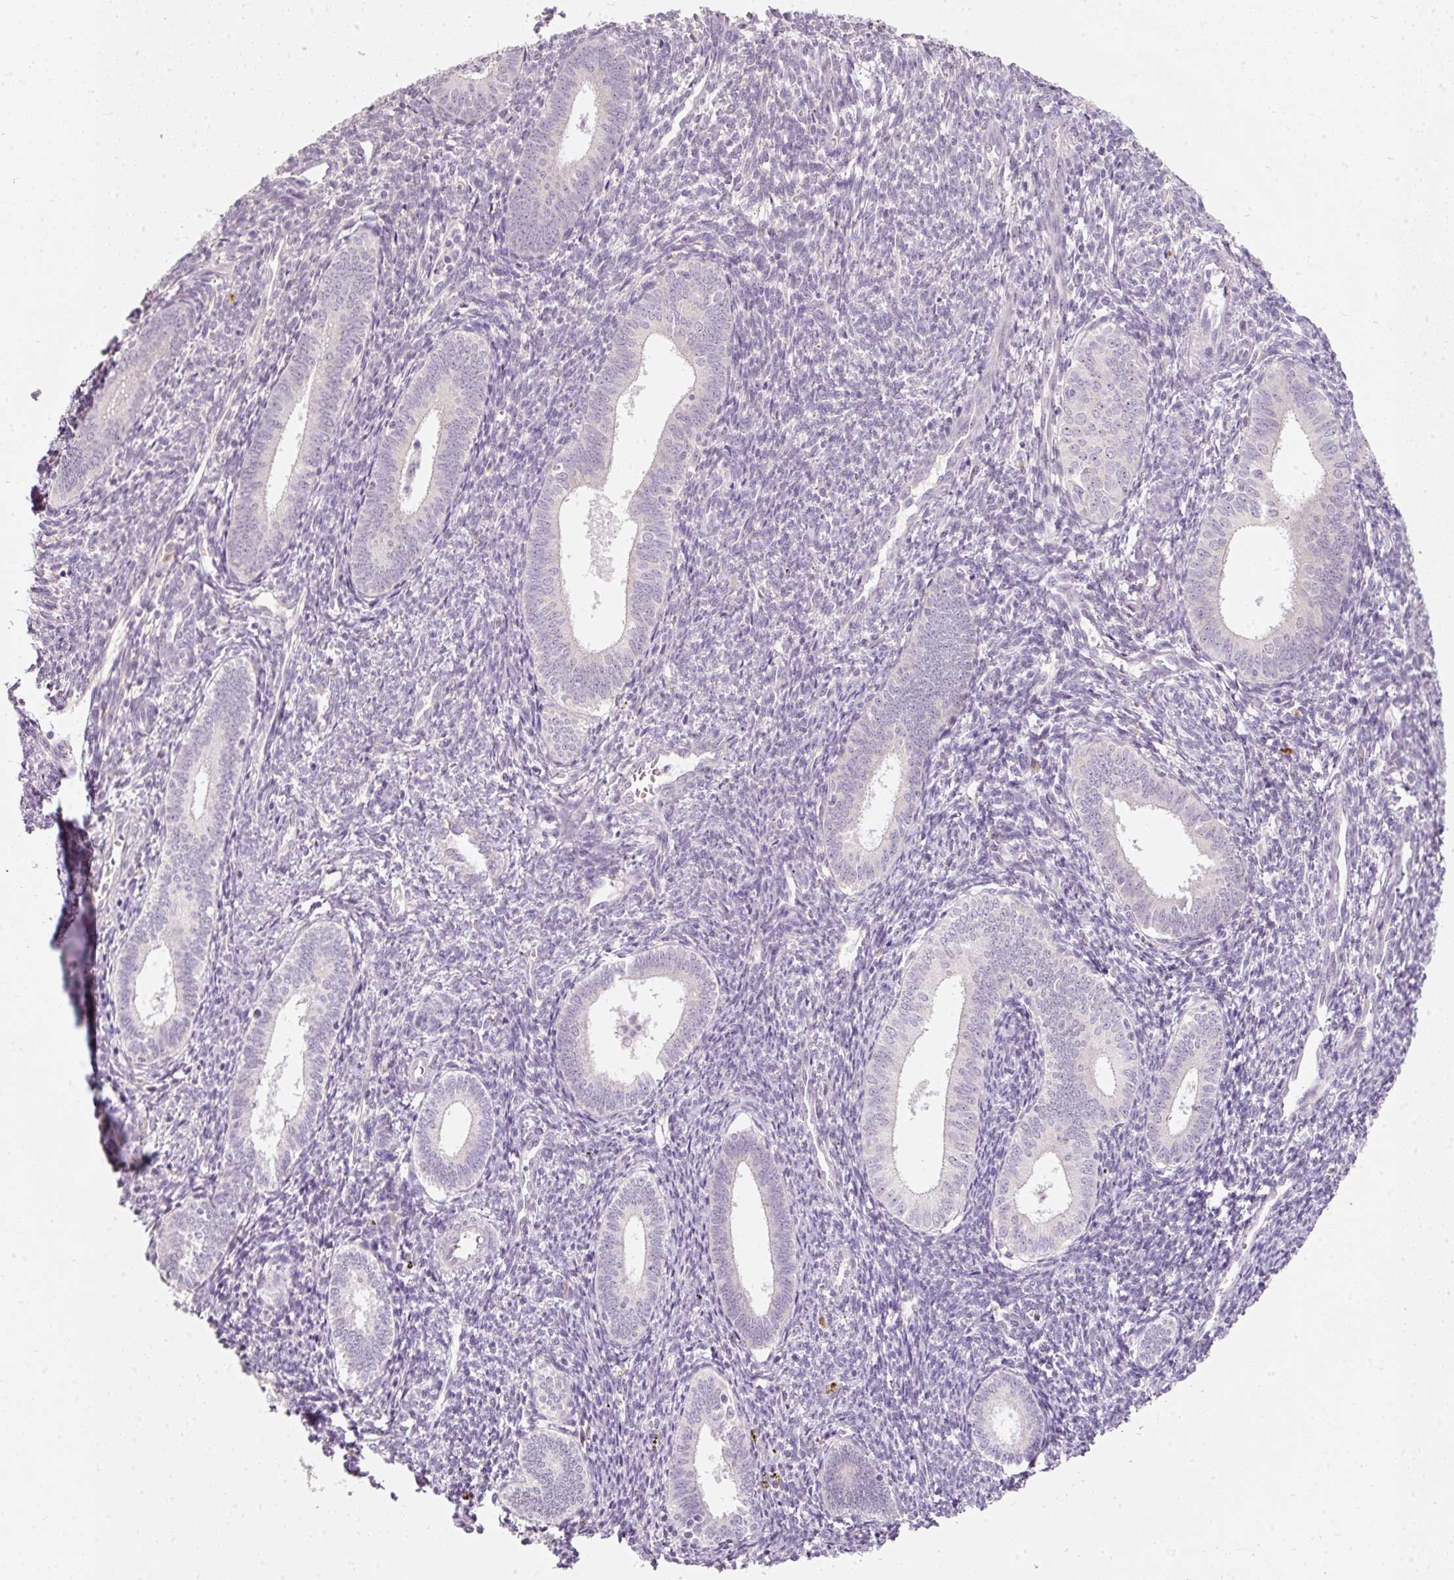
{"staining": {"intensity": "negative", "quantity": "none", "location": "none"}, "tissue": "endometrium", "cell_type": "Cells in endometrial stroma", "image_type": "normal", "snomed": [{"axis": "morphology", "description": "Normal tissue, NOS"}, {"axis": "topography", "description": "Endometrium"}], "caption": "A histopathology image of endometrium stained for a protein displays no brown staining in cells in endometrial stroma.", "gene": "TMEM37", "patient": {"sex": "female", "age": 41}}